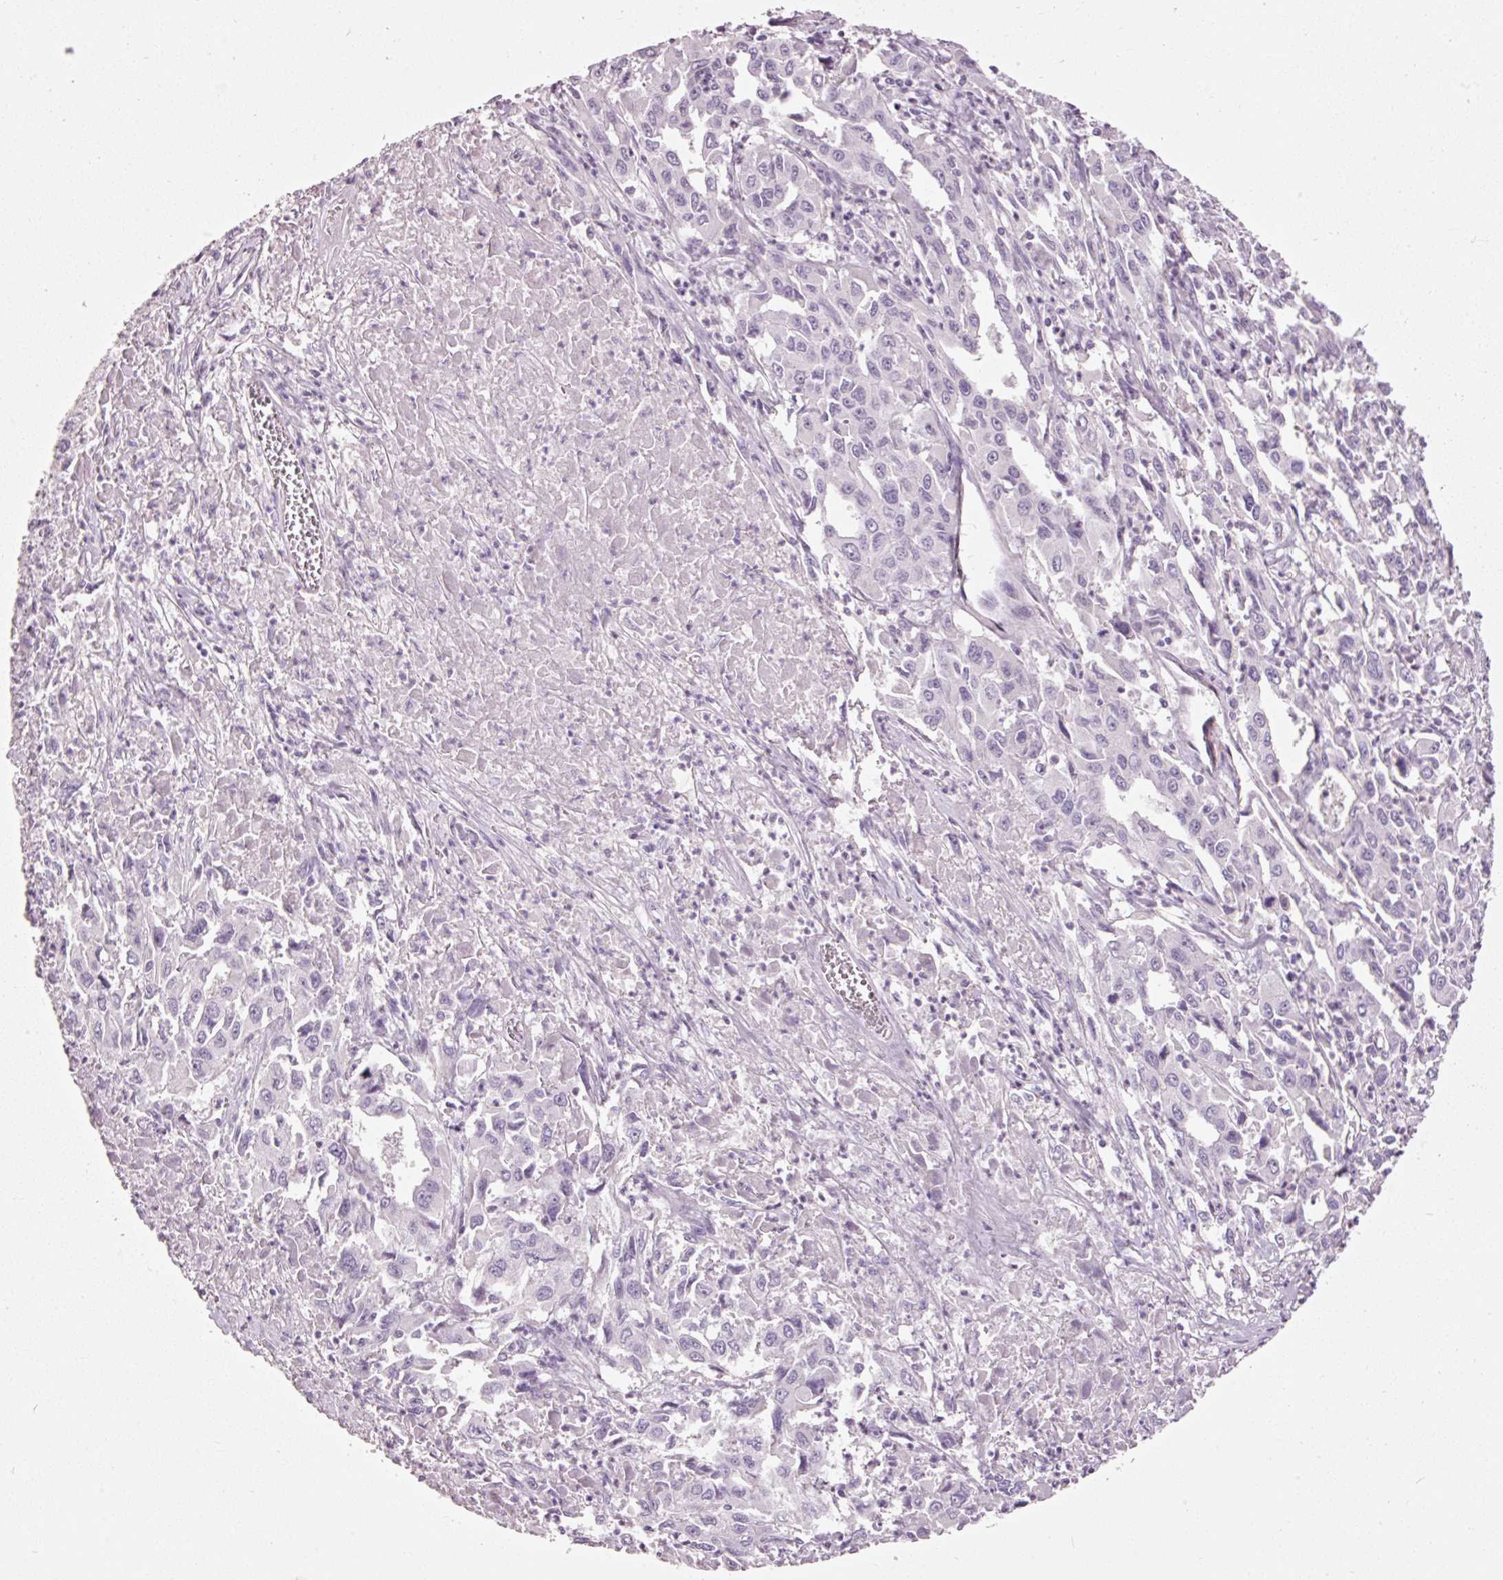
{"staining": {"intensity": "negative", "quantity": "none", "location": "none"}, "tissue": "liver cancer", "cell_type": "Tumor cells", "image_type": "cancer", "snomed": [{"axis": "morphology", "description": "Carcinoma, Hepatocellular, NOS"}, {"axis": "topography", "description": "Liver"}], "caption": "Liver cancer (hepatocellular carcinoma) was stained to show a protein in brown. There is no significant staining in tumor cells.", "gene": "MUC5AC", "patient": {"sex": "male", "age": 63}}